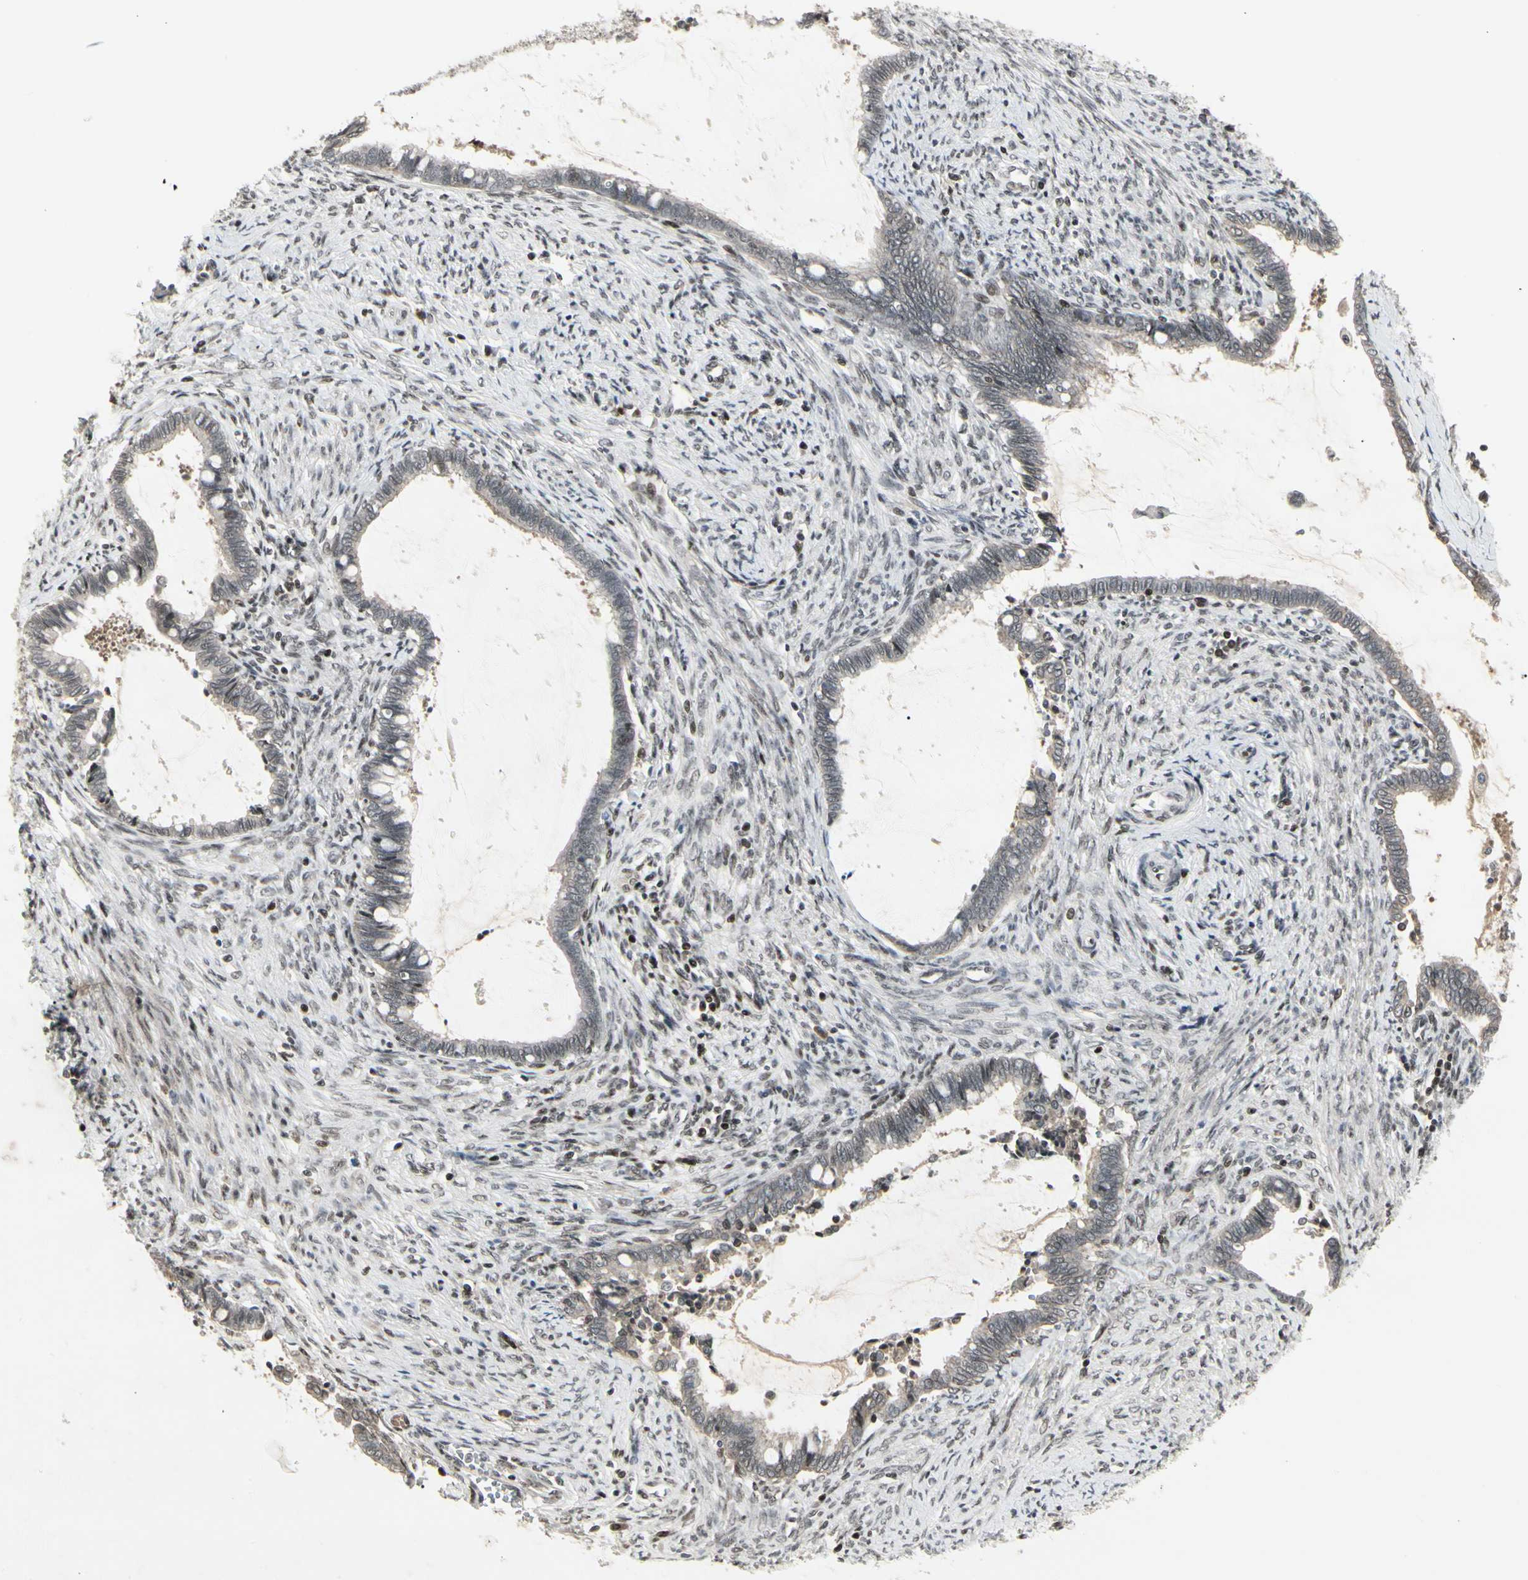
{"staining": {"intensity": "negative", "quantity": "none", "location": "none"}, "tissue": "cervical cancer", "cell_type": "Tumor cells", "image_type": "cancer", "snomed": [{"axis": "morphology", "description": "Adenocarcinoma, NOS"}, {"axis": "topography", "description": "Cervix"}], "caption": "This is an immunohistochemistry image of cervical cancer (adenocarcinoma). There is no expression in tumor cells.", "gene": "FOXJ2", "patient": {"sex": "female", "age": 44}}